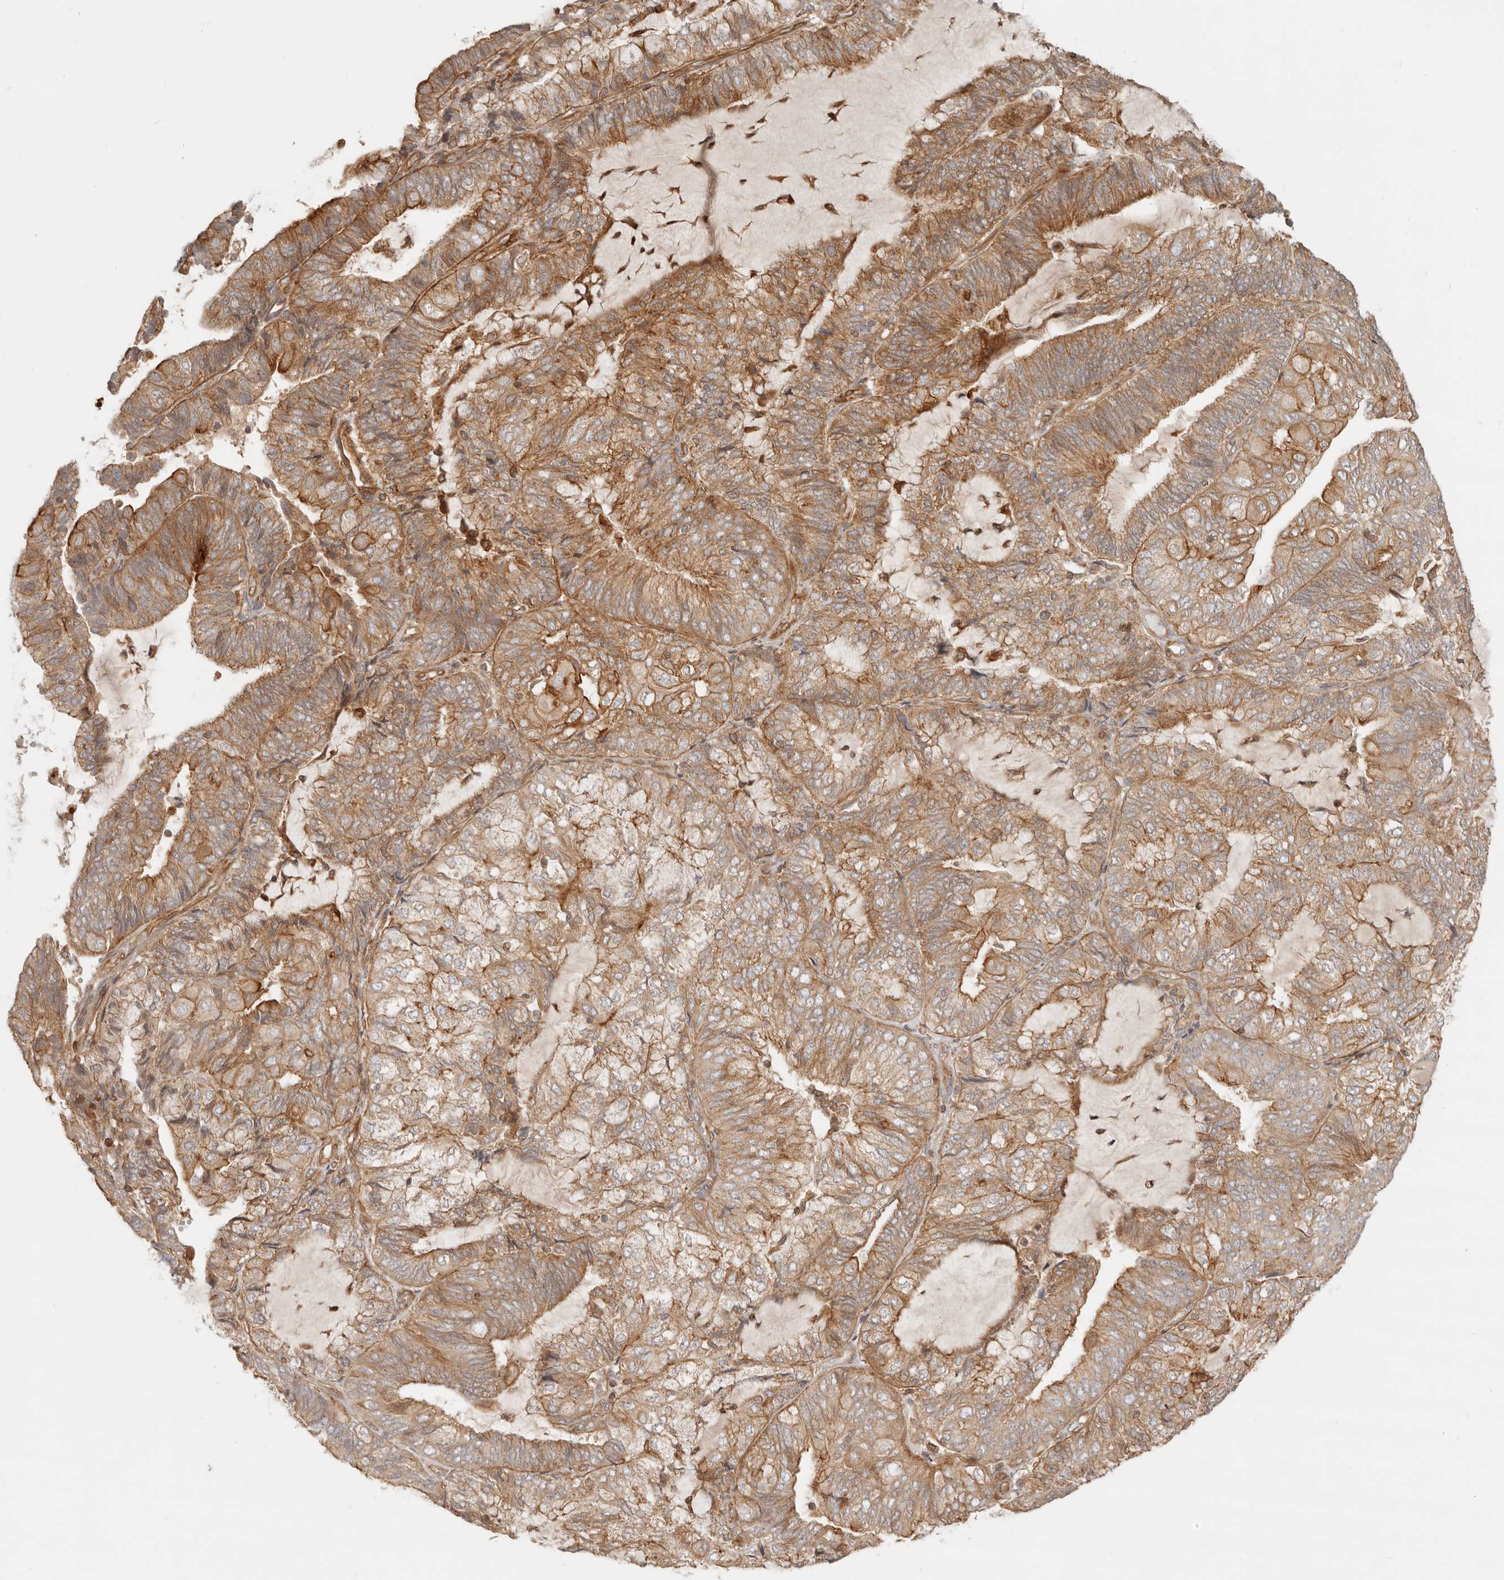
{"staining": {"intensity": "moderate", "quantity": ">75%", "location": "cytoplasmic/membranous"}, "tissue": "endometrial cancer", "cell_type": "Tumor cells", "image_type": "cancer", "snomed": [{"axis": "morphology", "description": "Adenocarcinoma, NOS"}, {"axis": "topography", "description": "Endometrium"}], "caption": "Immunohistochemistry of human endometrial cancer (adenocarcinoma) reveals medium levels of moderate cytoplasmic/membranous staining in approximately >75% of tumor cells.", "gene": "UFSP1", "patient": {"sex": "female", "age": 81}}